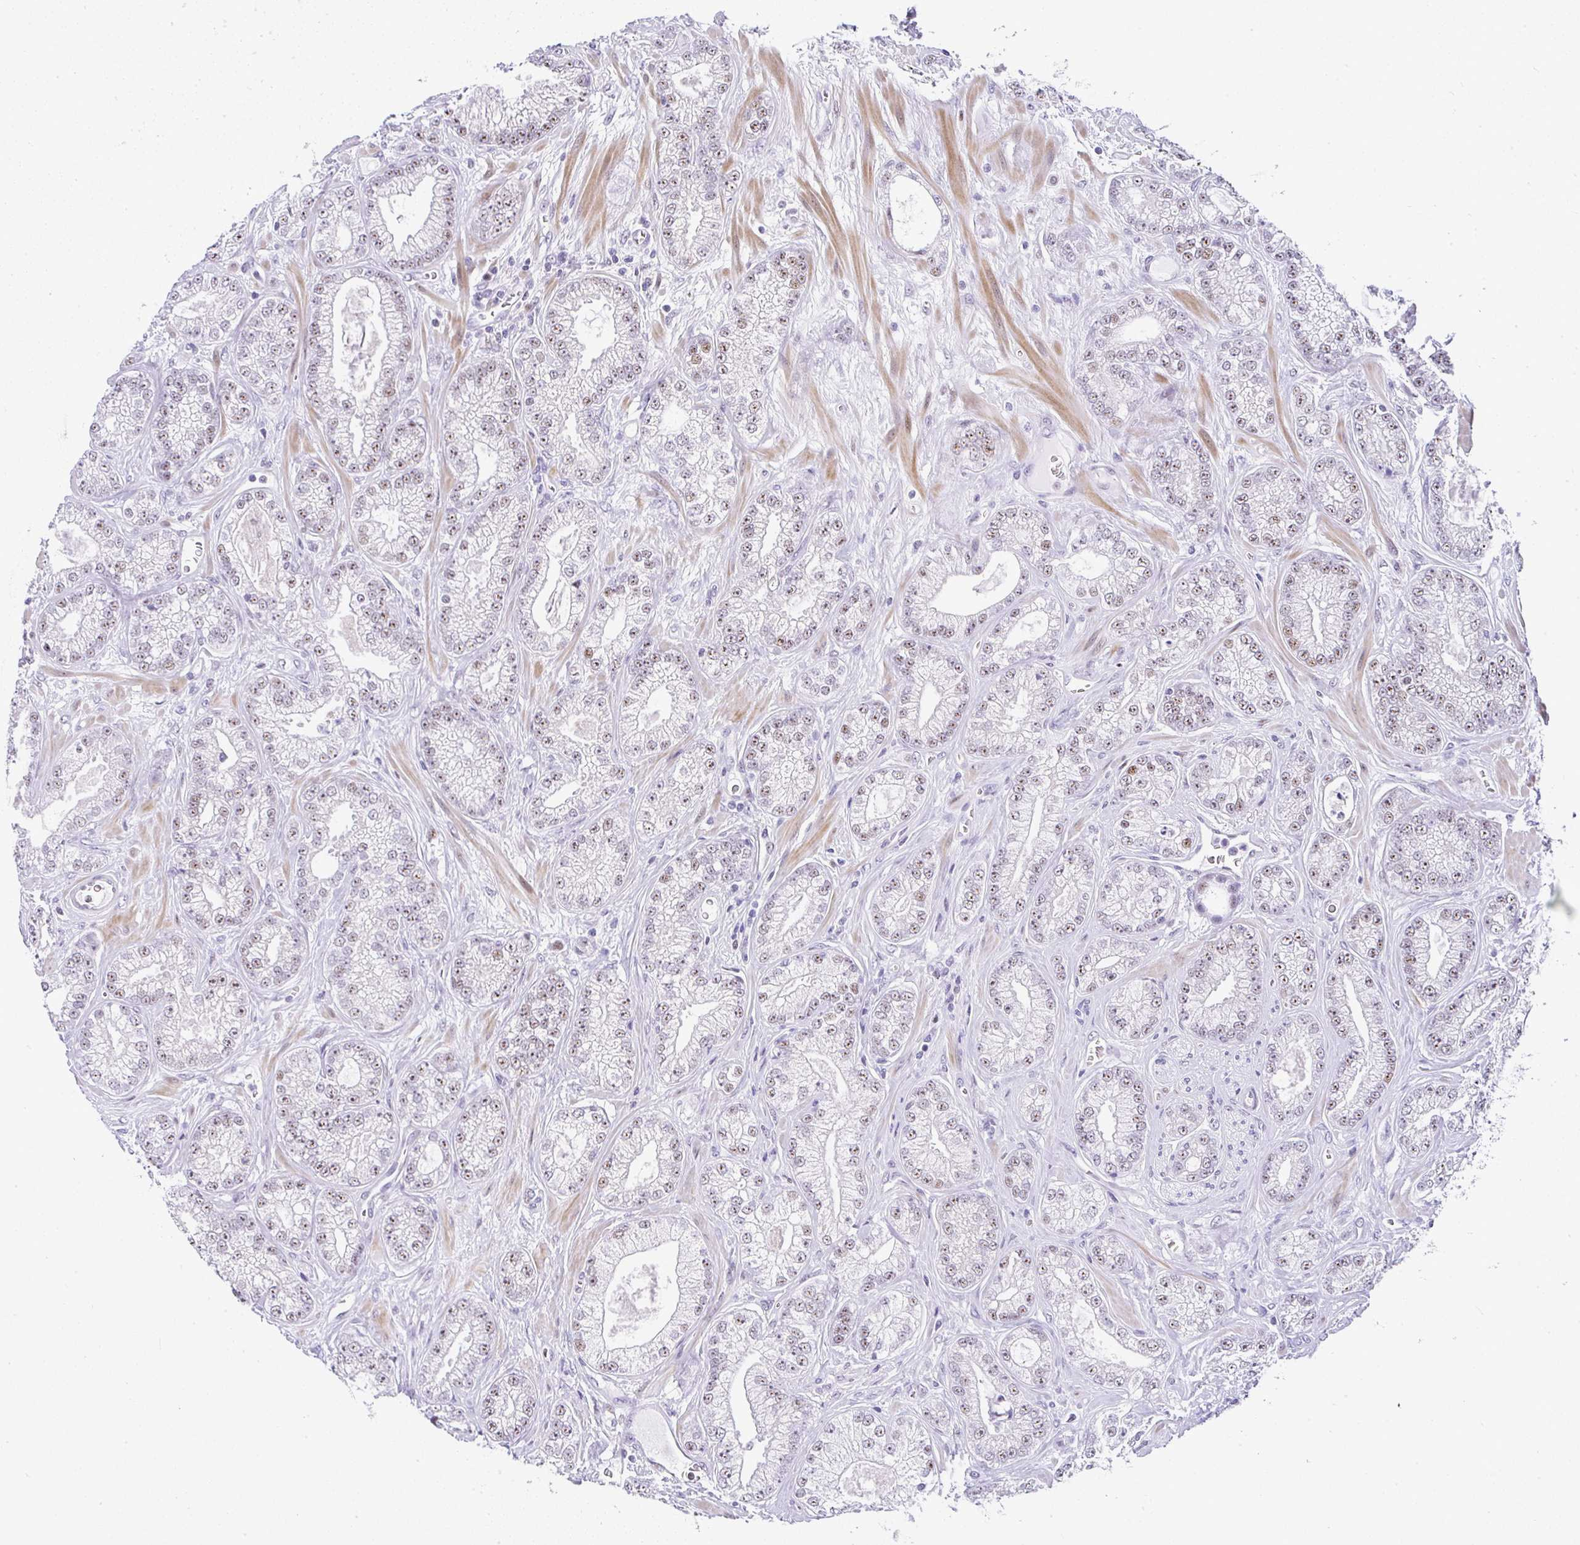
{"staining": {"intensity": "moderate", "quantity": "25%-75%", "location": "nuclear"}, "tissue": "prostate cancer", "cell_type": "Tumor cells", "image_type": "cancer", "snomed": [{"axis": "morphology", "description": "Adenocarcinoma, High grade"}, {"axis": "topography", "description": "Prostate"}], "caption": "This histopathology image shows immunohistochemistry staining of prostate cancer (adenocarcinoma (high-grade)), with medium moderate nuclear expression in about 25%-75% of tumor cells.", "gene": "NR1D2", "patient": {"sex": "male", "age": 66}}